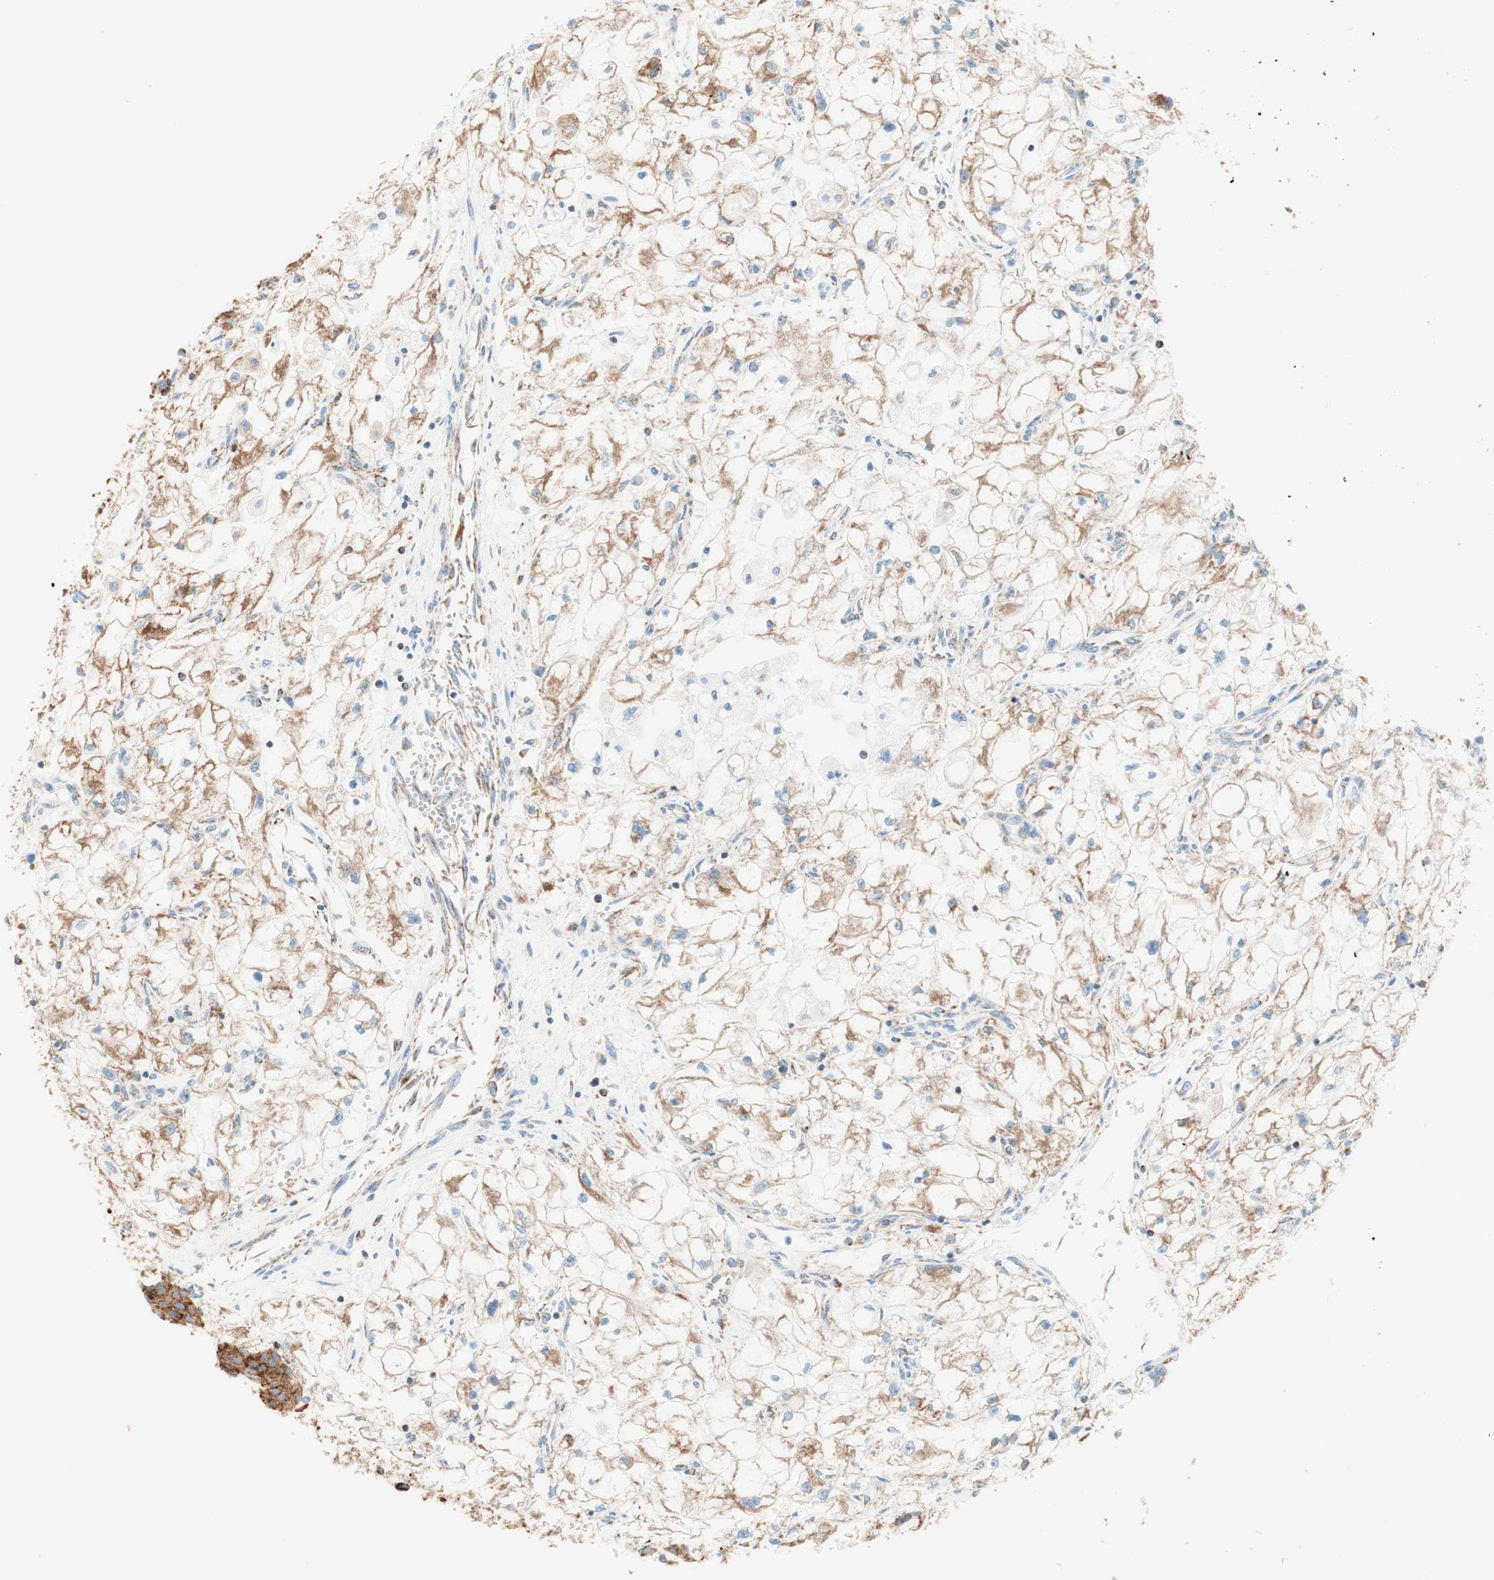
{"staining": {"intensity": "weak", "quantity": "25%-75%", "location": "cytoplasmic/membranous"}, "tissue": "renal cancer", "cell_type": "Tumor cells", "image_type": "cancer", "snomed": [{"axis": "morphology", "description": "Adenocarcinoma, NOS"}, {"axis": "topography", "description": "Kidney"}], "caption": "Approximately 25%-75% of tumor cells in human renal cancer exhibit weak cytoplasmic/membranous protein expression as visualized by brown immunohistochemical staining.", "gene": "TOMM20", "patient": {"sex": "female", "age": 70}}